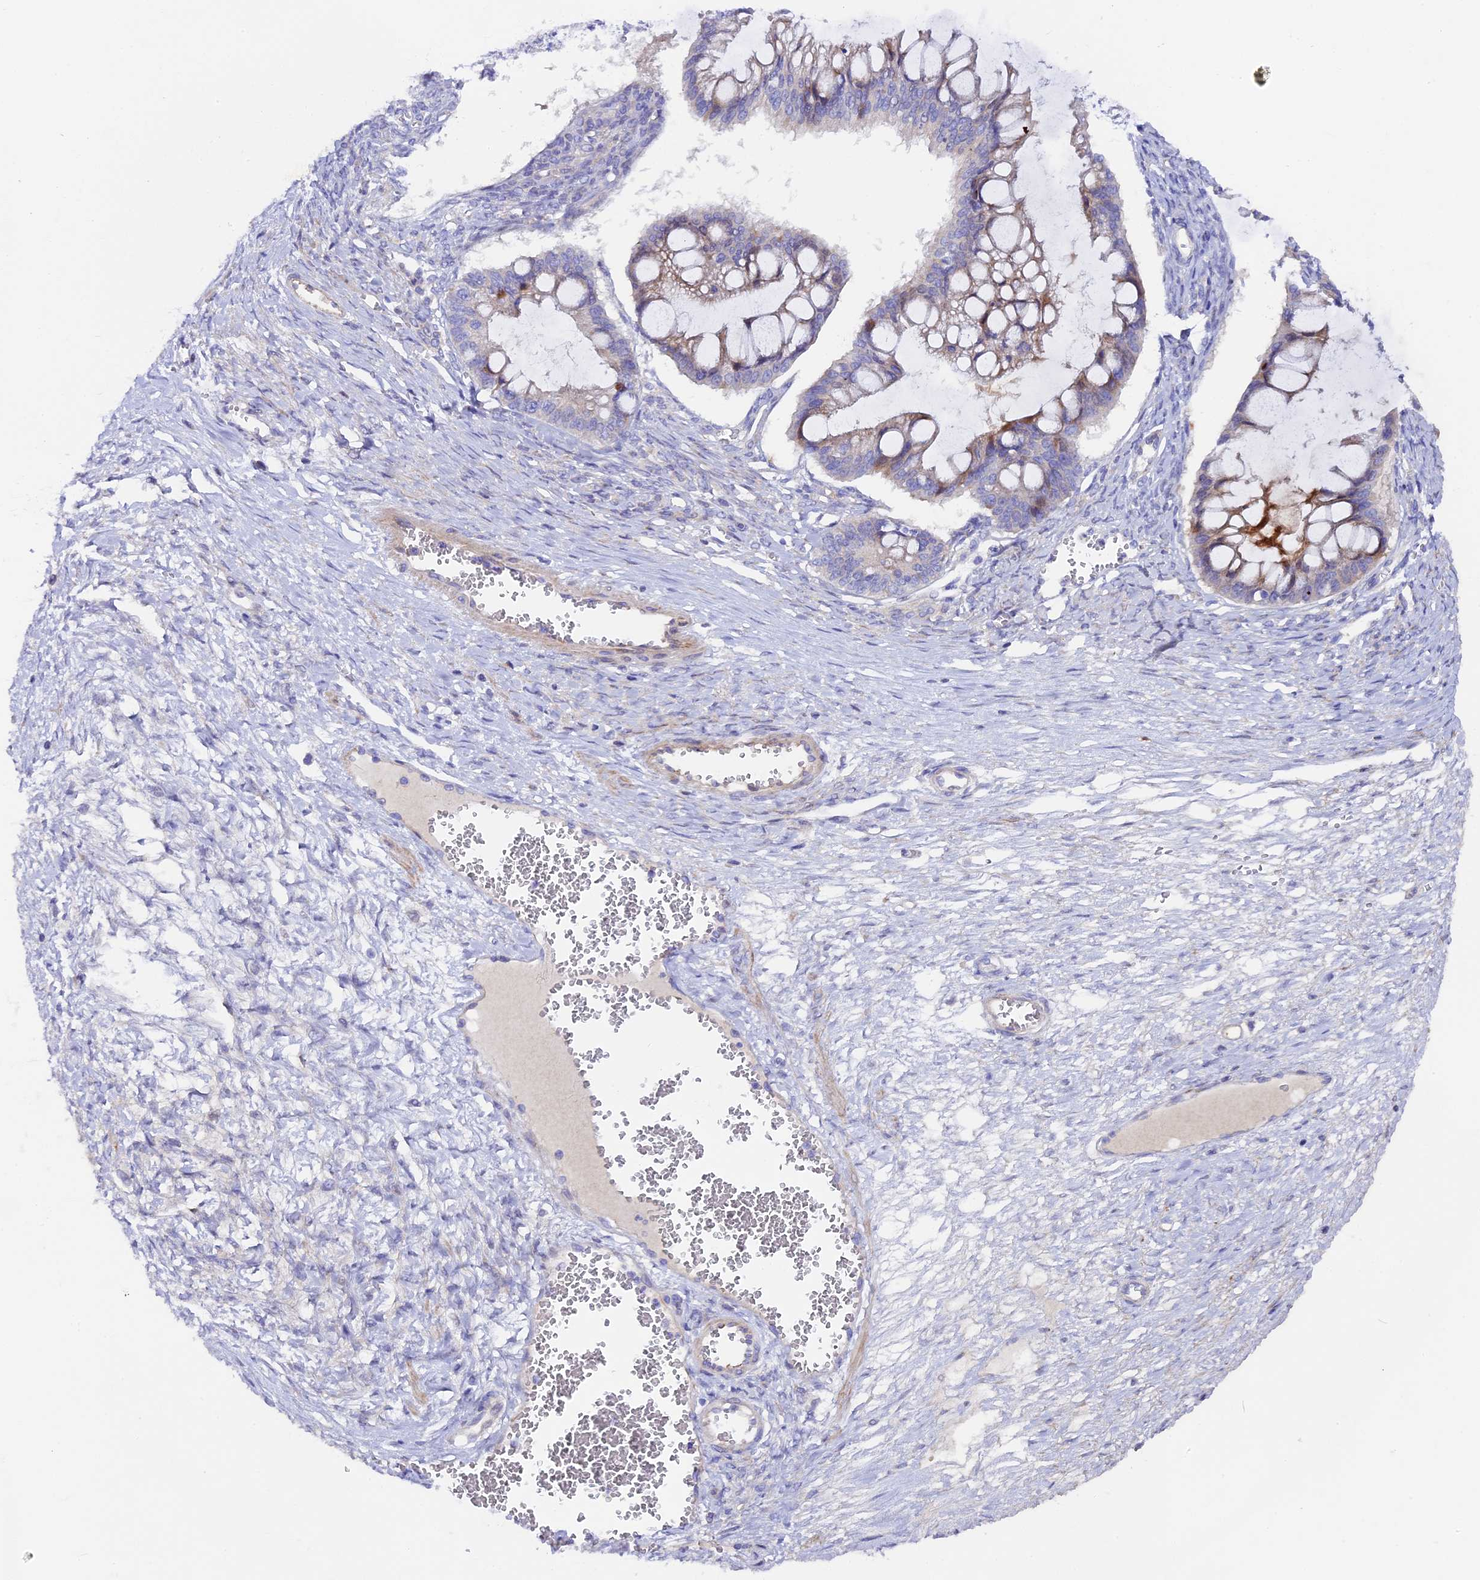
{"staining": {"intensity": "weak", "quantity": "<25%", "location": "cytoplasmic/membranous"}, "tissue": "ovarian cancer", "cell_type": "Tumor cells", "image_type": "cancer", "snomed": [{"axis": "morphology", "description": "Cystadenocarcinoma, mucinous, NOS"}, {"axis": "topography", "description": "Ovary"}], "caption": "The photomicrograph reveals no significant positivity in tumor cells of ovarian mucinous cystadenocarcinoma.", "gene": "PIGU", "patient": {"sex": "female", "age": 73}}